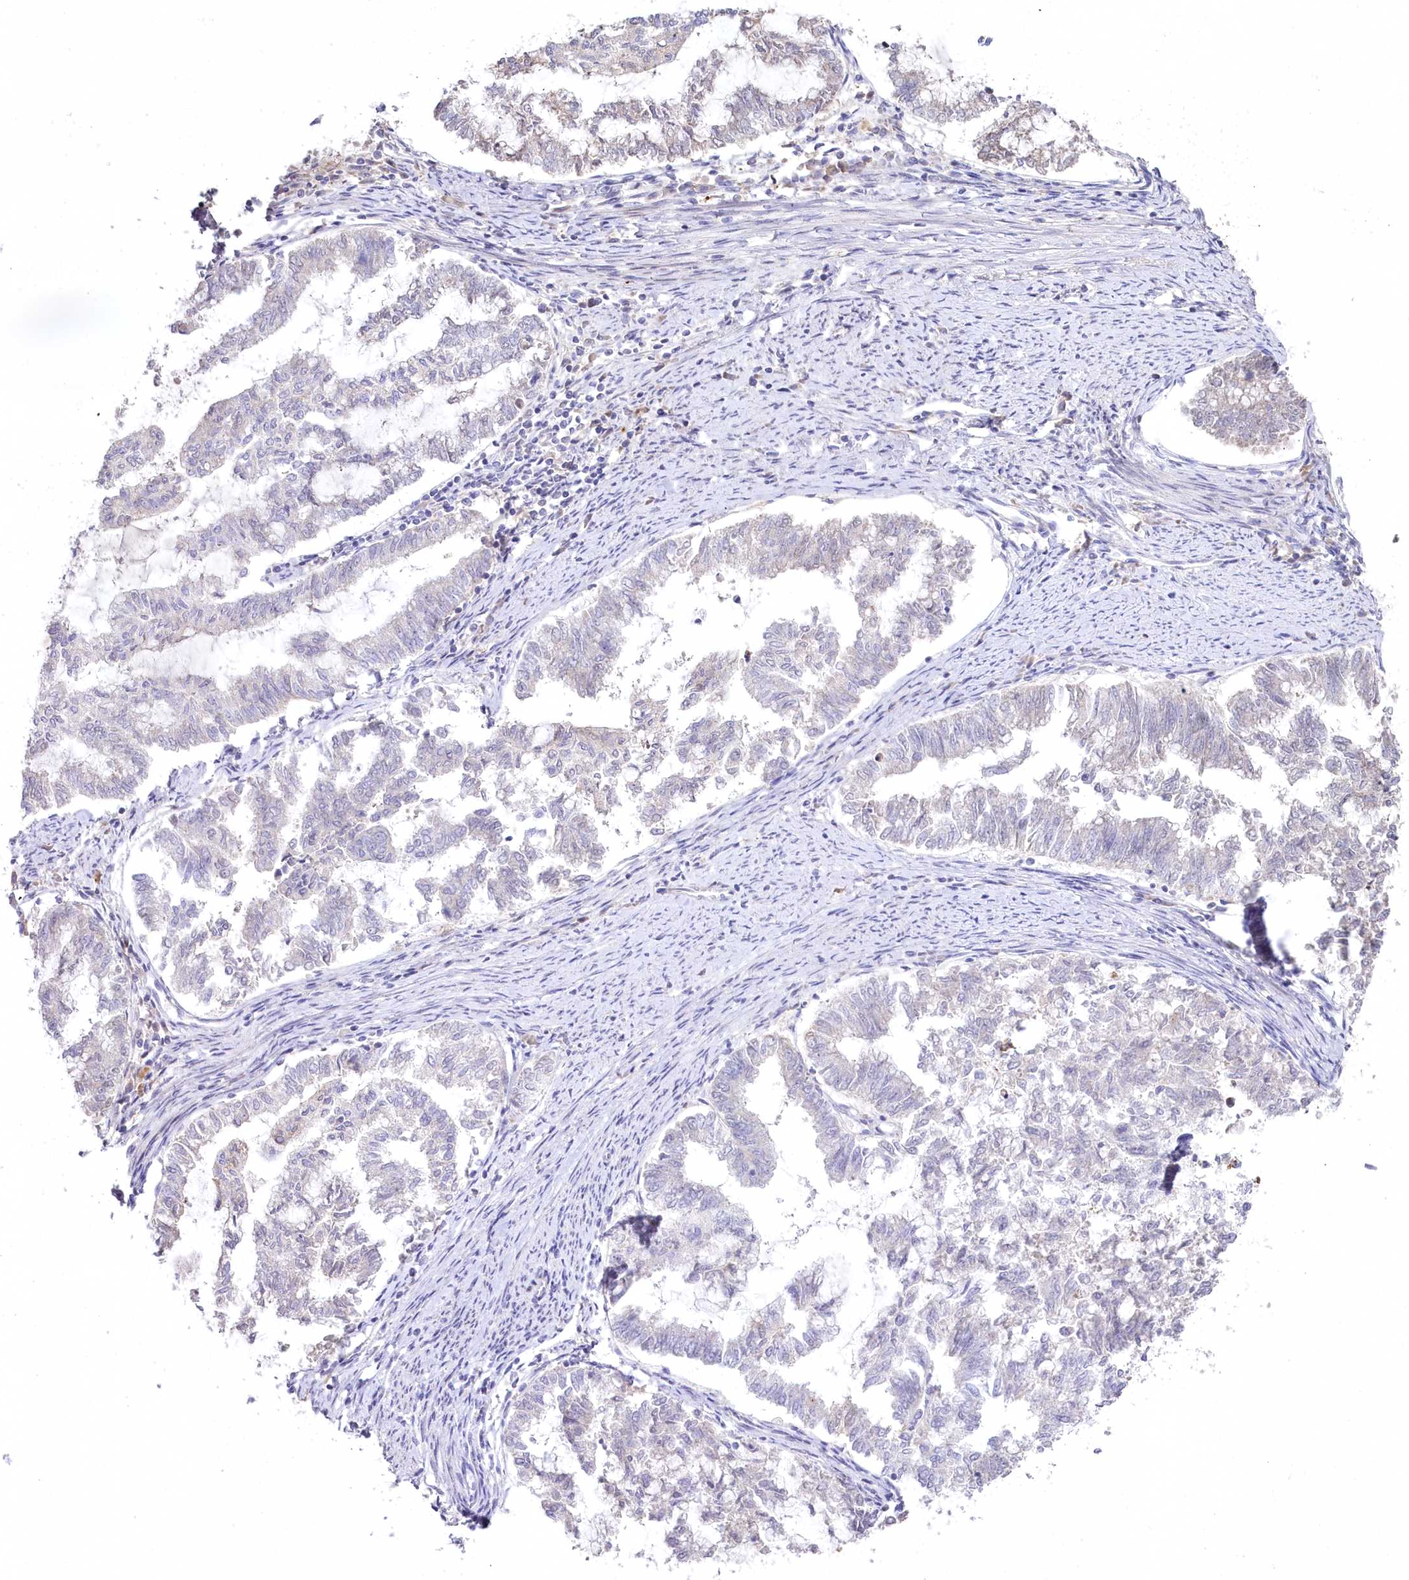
{"staining": {"intensity": "negative", "quantity": "none", "location": "none"}, "tissue": "endometrial cancer", "cell_type": "Tumor cells", "image_type": "cancer", "snomed": [{"axis": "morphology", "description": "Adenocarcinoma, NOS"}, {"axis": "topography", "description": "Endometrium"}], "caption": "Tumor cells show no significant expression in endometrial adenocarcinoma. (DAB (3,3'-diaminobenzidine) immunohistochemistry with hematoxylin counter stain).", "gene": "SLC6A11", "patient": {"sex": "female", "age": 79}}